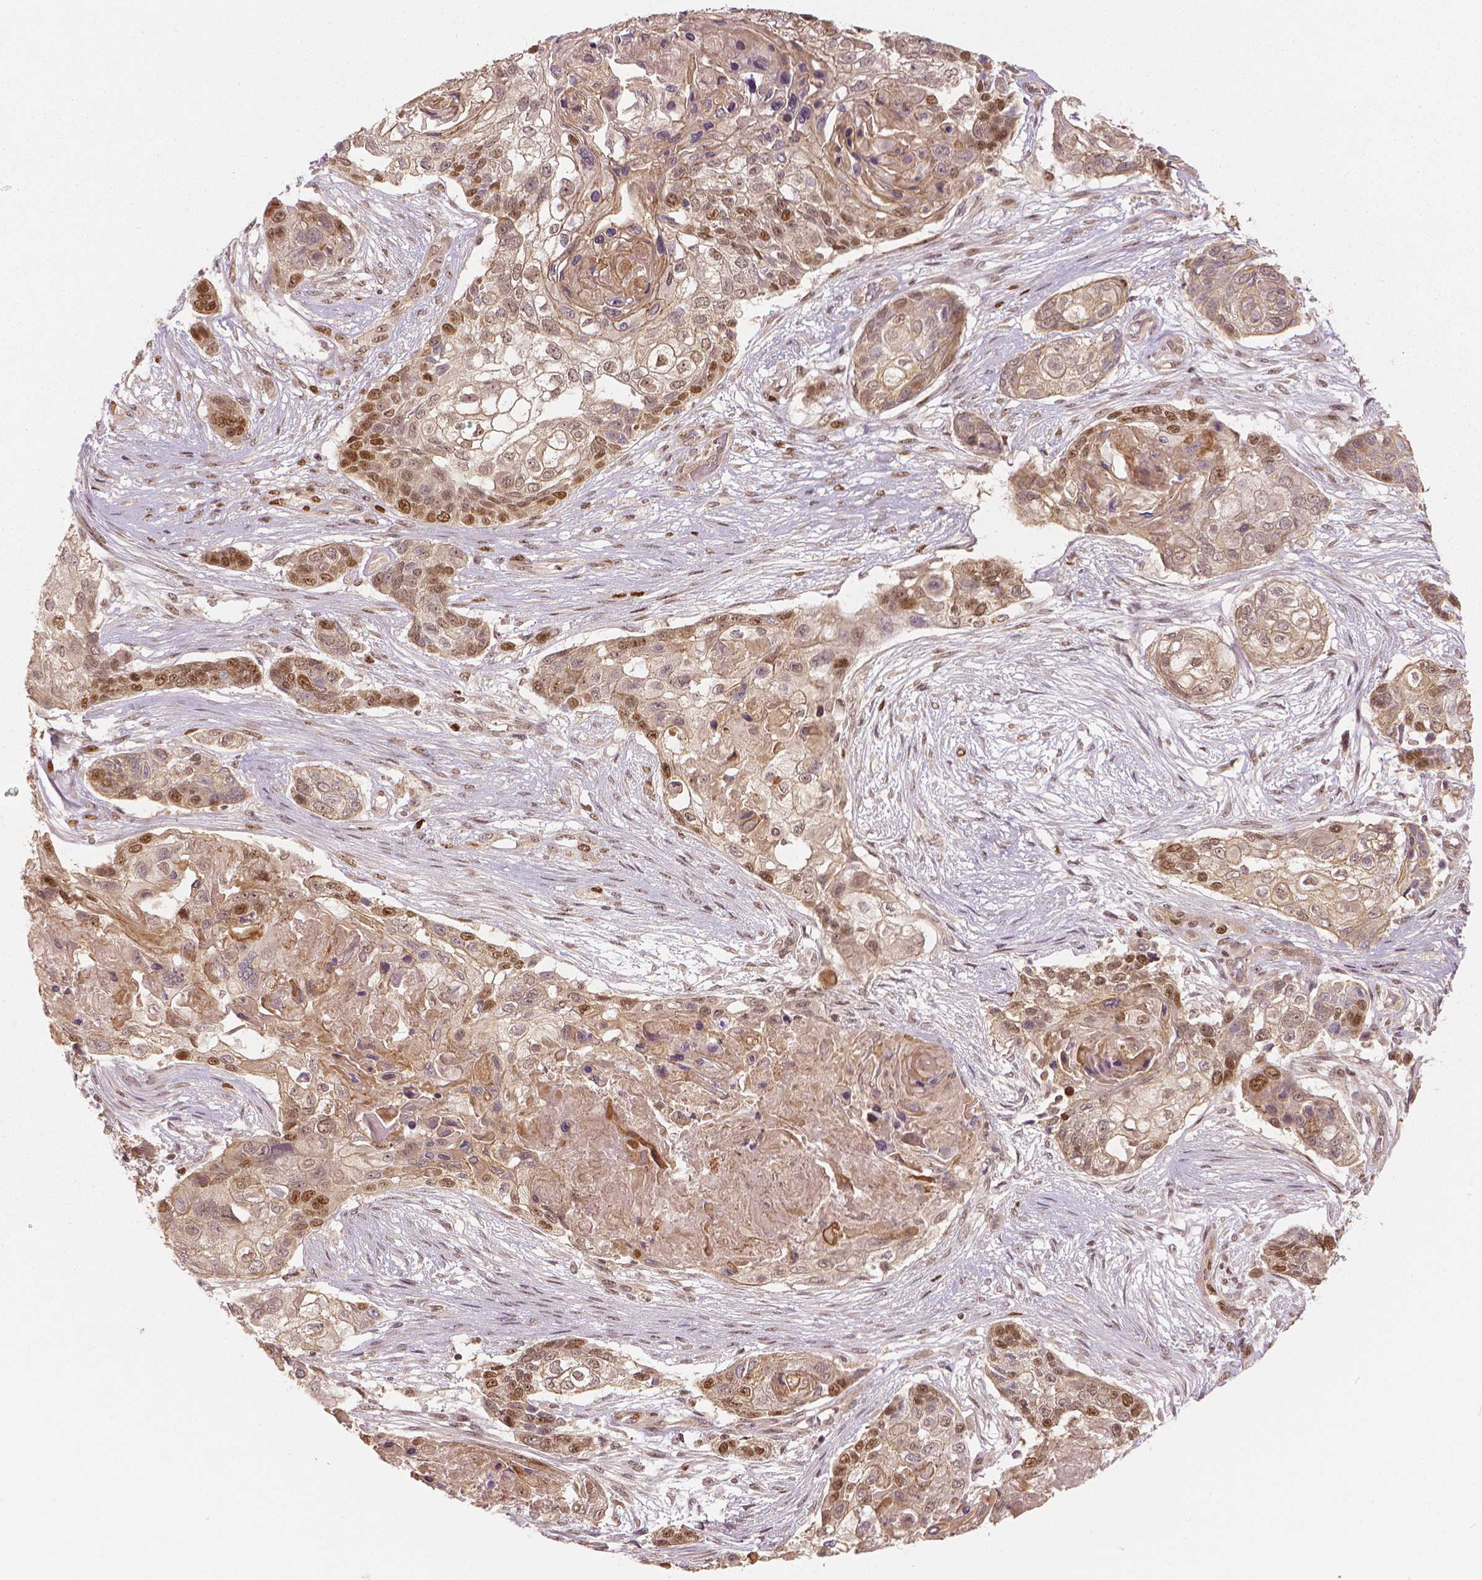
{"staining": {"intensity": "moderate", "quantity": "25%-75%", "location": "nuclear"}, "tissue": "lung cancer", "cell_type": "Tumor cells", "image_type": "cancer", "snomed": [{"axis": "morphology", "description": "Squamous cell carcinoma, NOS"}, {"axis": "topography", "description": "Lung"}], "caption": "Protein expression by IHC demonstrates moderate nuclear staining in about 25%-75% of tumor cells in lung cancer (squamous cell carcinoma). (DAB (3,3'-diaminobenzidine) IHC with brightfield microscopy, high magnification).", "gene": "NSD2", "patient": {"sex": "male", "age": 69}}